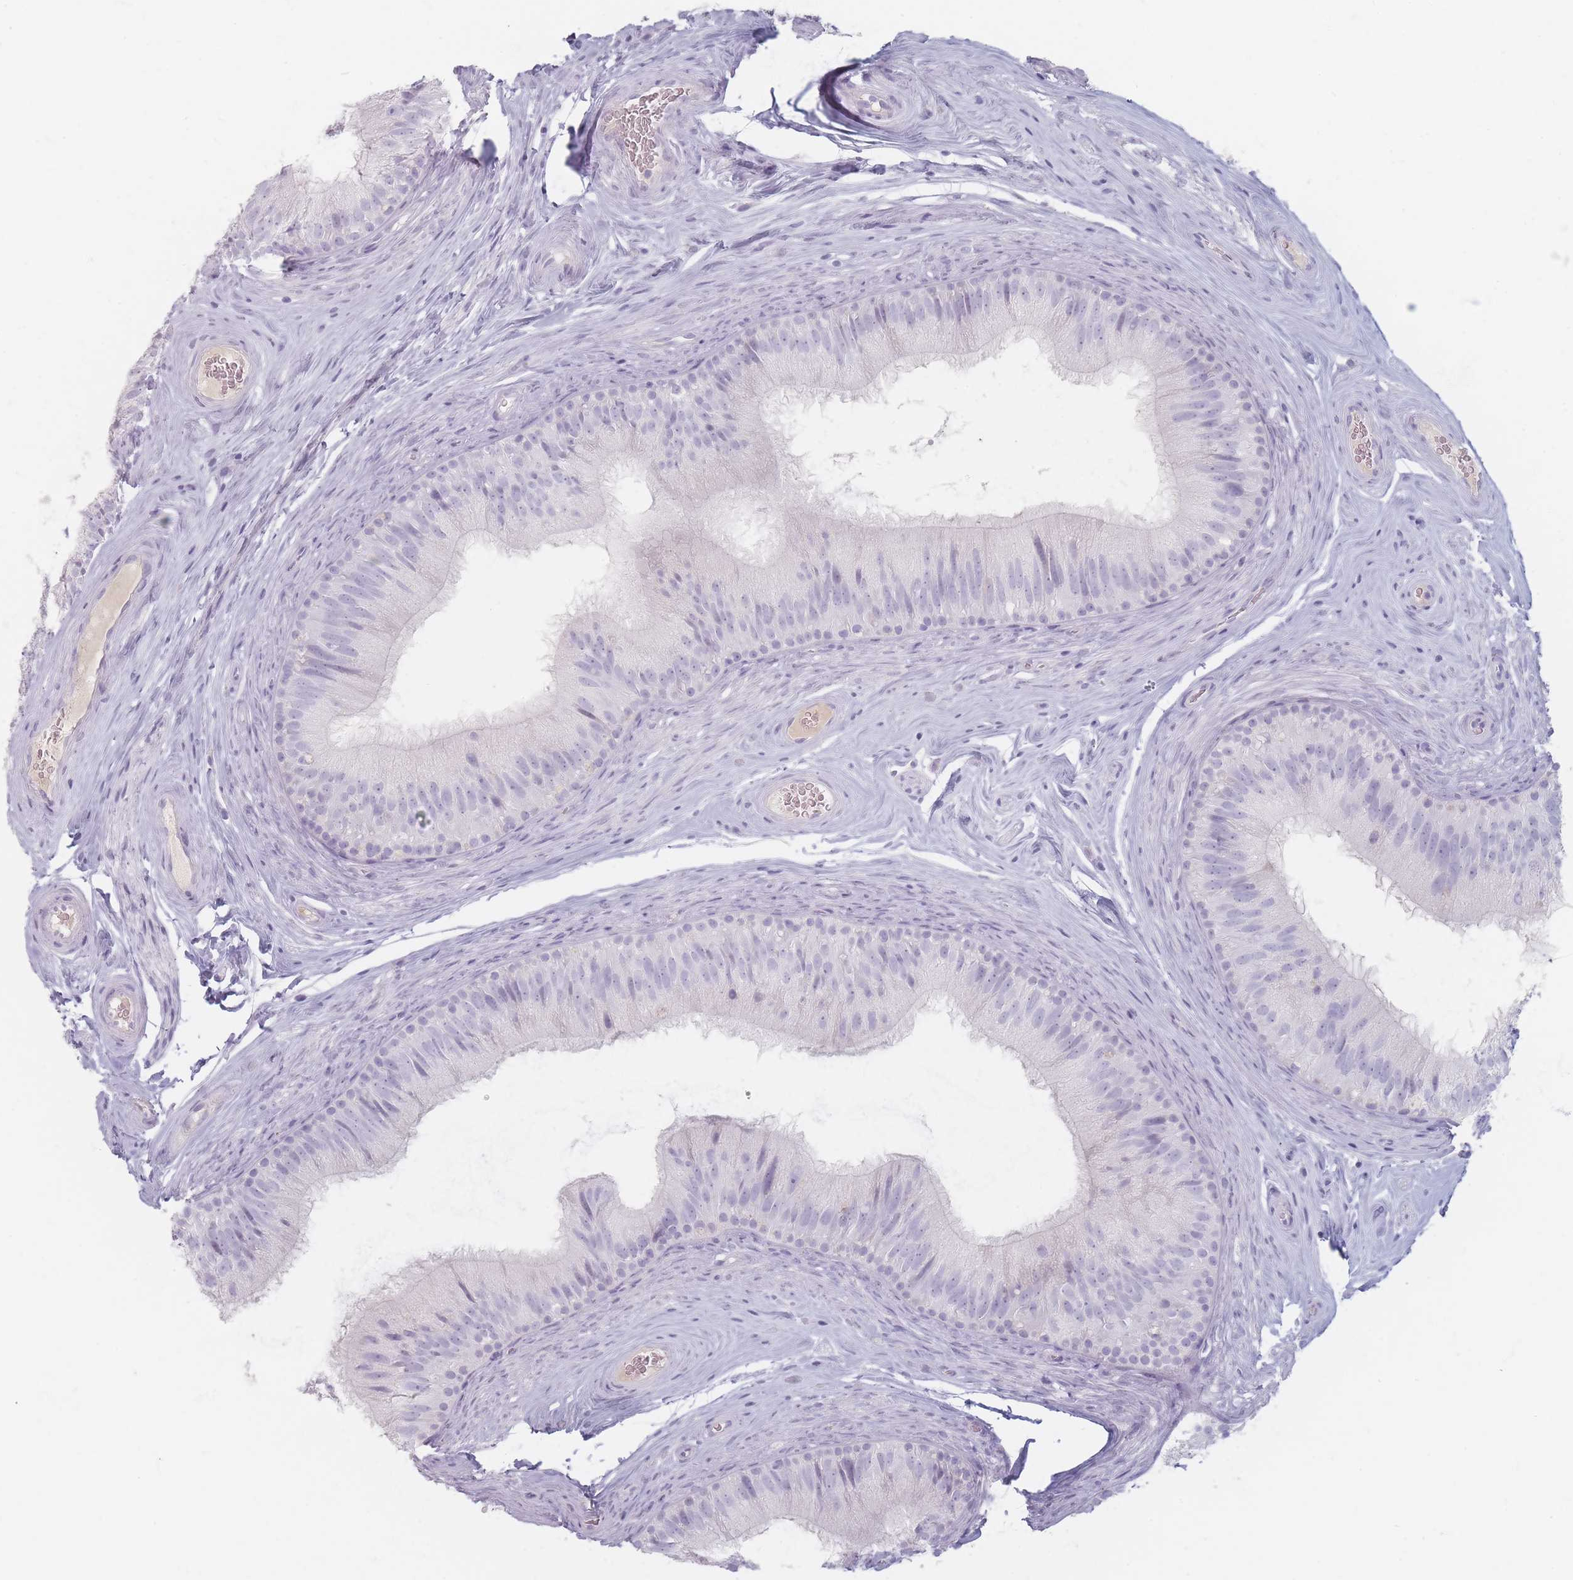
{"staining": {"intensity": "negative", "quantity": "none", "location": "none"}, "tissue": "epididymis", "cell_type": "Glandular cells", "image_type": "normal", "snomed": [{"axis": "morphology", "description": "Normal tissue, NOS"}, {"axis": "topography", "description": "Epididymis"}], "caption": "Immunohistochemistry image of normal epididymis: human epididymis stained with DAB (3,3'-diaminobenzidine) shows no significant protein expression in glandular cells.", "gene": "HELZ2", "patient": {"sex": "male", "age": 34}}